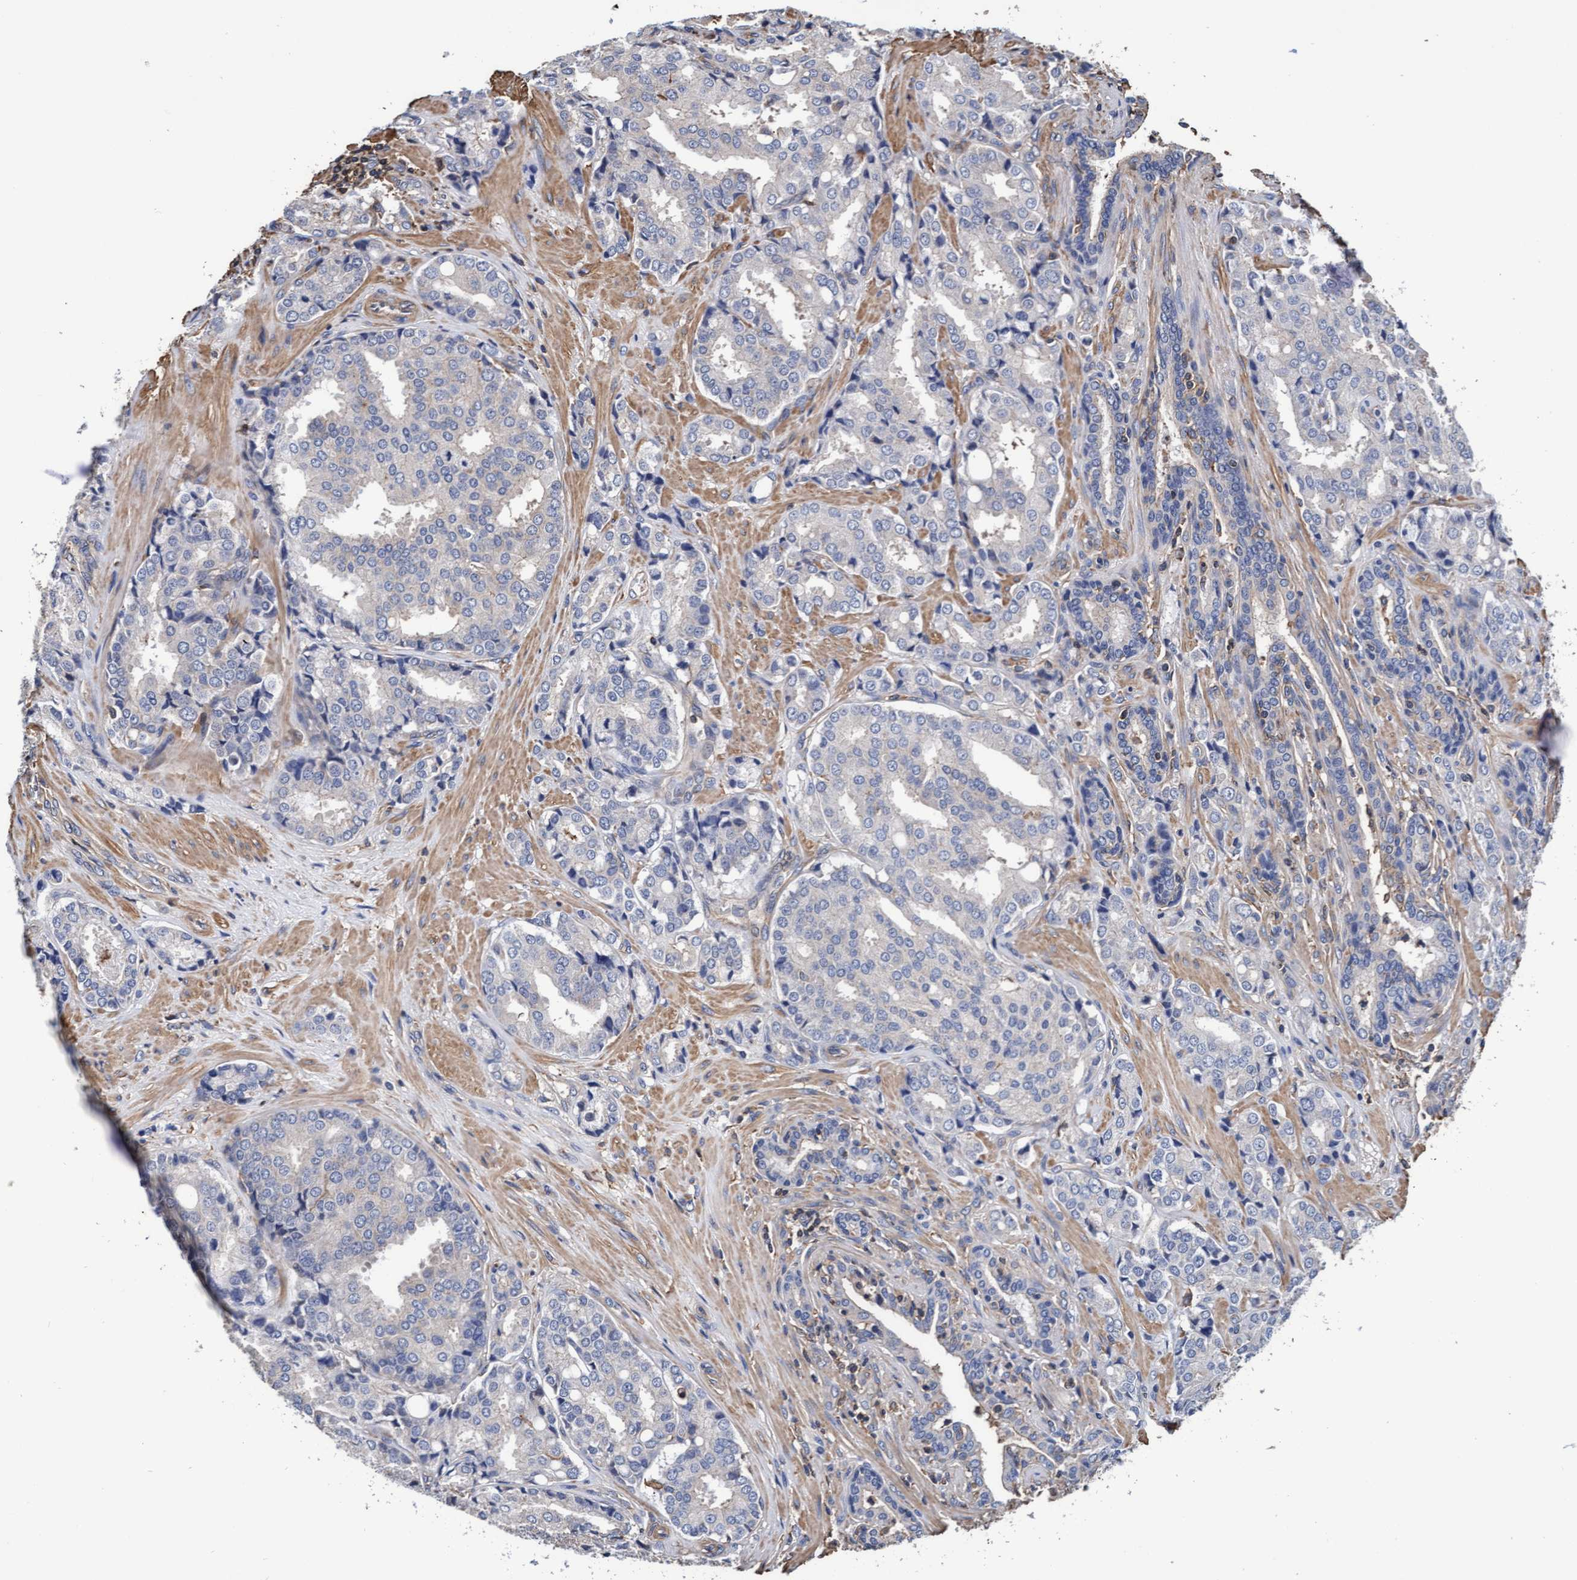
{"staining": {"intensity": "weak", "quantity": "<25%", "location": "cytoplasmic/membranous"}, "tissue": "prostate cancer", "cell_type": "Tumor cells", "image_type": "cancer", "snomed": [{"axis": "morphology", "description": "Adenocarcinoma, High grade"}, {"axis": "topography", "description": "Prostate"}], "caption": "This is an immunohistochemistry photomicrograph of prostate cancer (high-grade adenocarcinoma). There is no expression in tumor cells.", "gene": "GRHPR", "patient": {"sex": "male", "age": 50}}